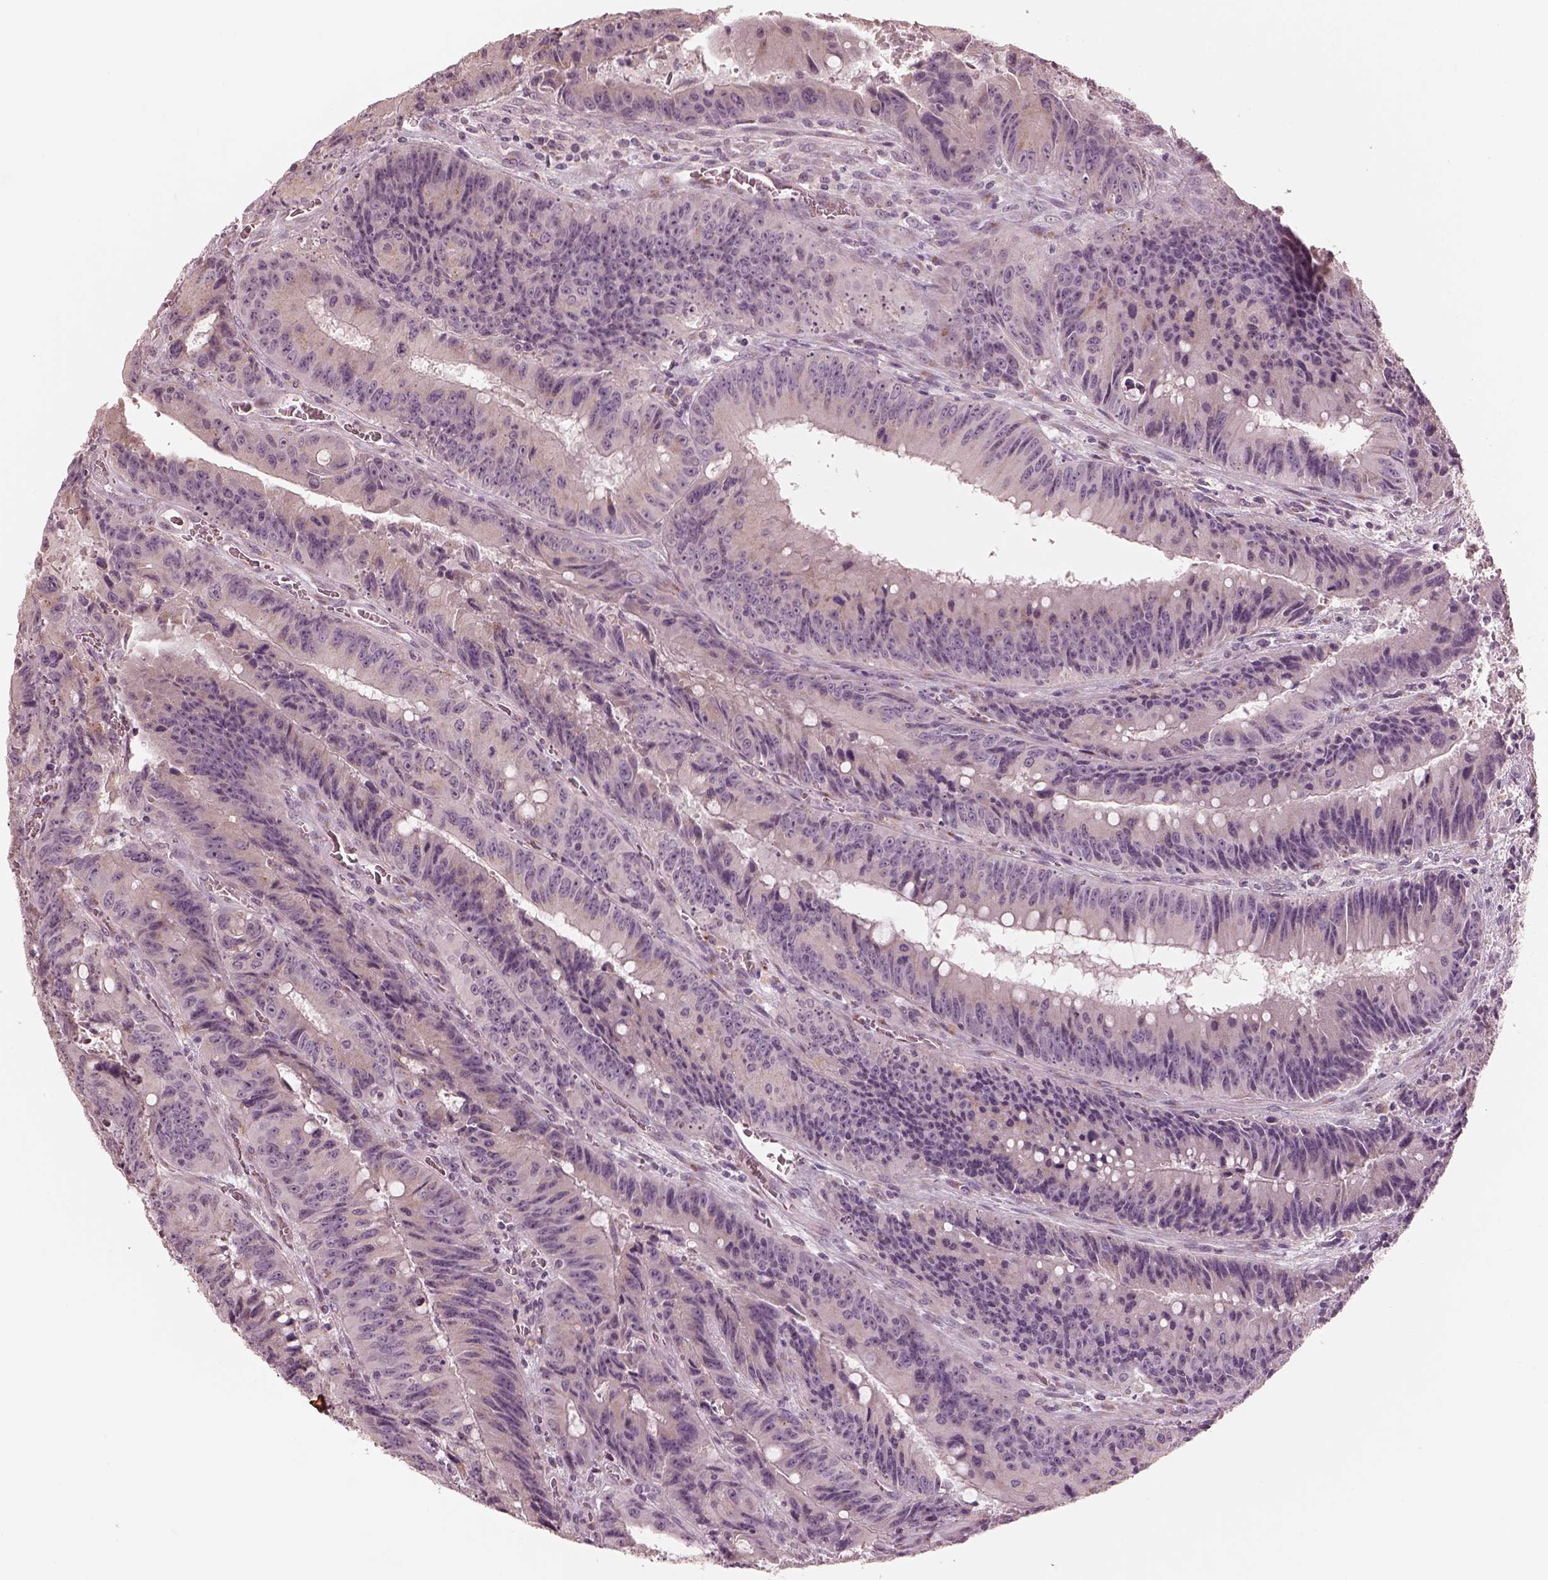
{"staining": {"intensity": "negative", "quantity": "none", "location": "none"}, "tissue": "colorectal cancer", "cell_type": "Tumor cells", "image_type": "cancer", "snomed": [{"axis": "morphology", "description": "Adenocarcinoma, NOS"}, {"axis": "topography", "description": "Rectum"}], "caption": "Immunohistochemical staining of colorectal adenocarcinoma shows no significant staining in tumor cells. (IHC, brightfield microscopy, high magnification).", "gene": "ANKLE1", "patient": {"sex": "female", "age": 72}}